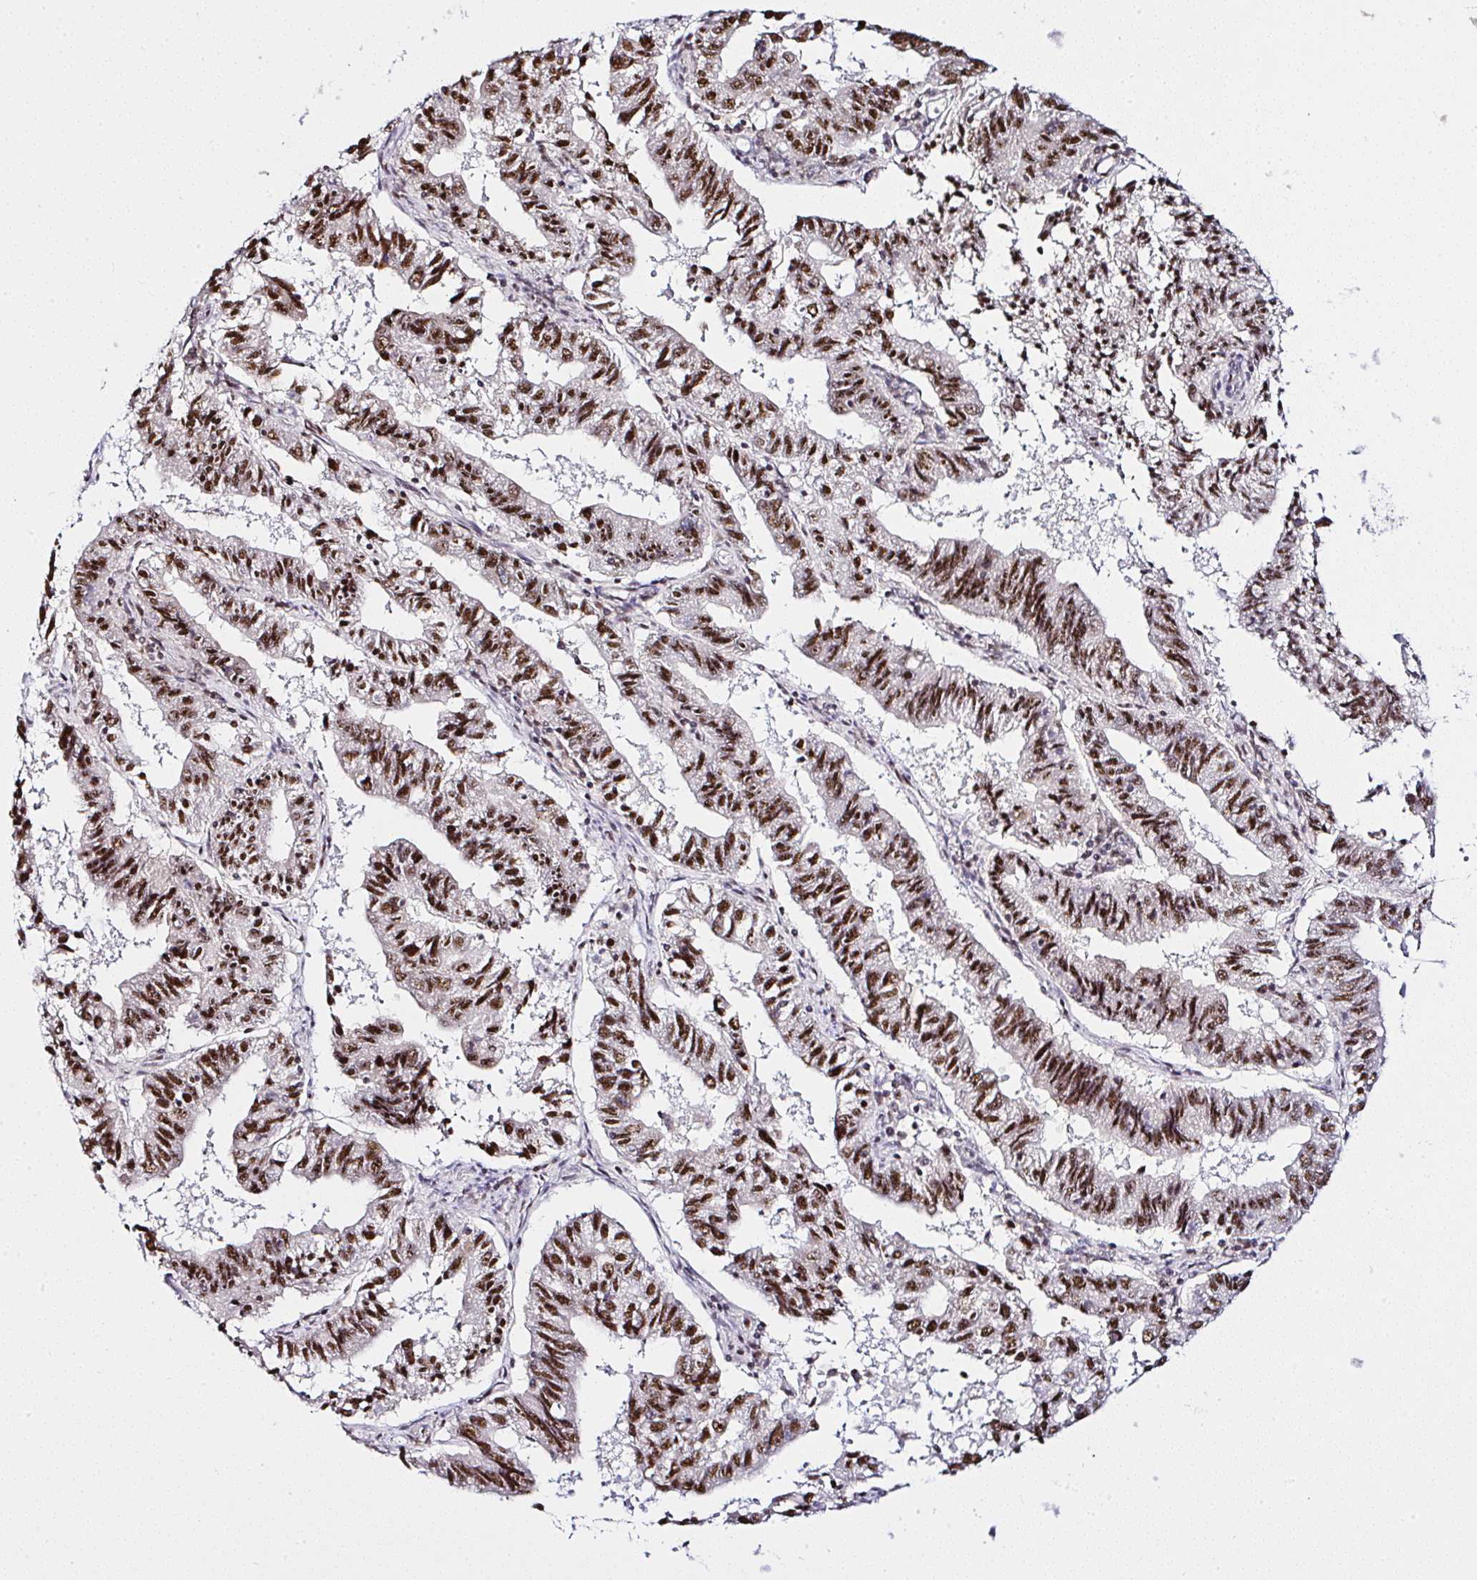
{"staining": {"intensity": "strong", "quantity": ">75%", "location": "nuclear"}, "tissue": "endometrial cancer", "cell_type": "Tumor cells", "image_type": "cancer", "snomed": [{"axis": "morphology", "description": "Adenocarcinoma, NOS"}, {"axis": "topography", "description": "Endometrium"}], "caption": "Endometrial cancer tissue displays strong nuclear positivity in about >75% of tumor cells, visualized by immunohistochemistry.", "gene": "PTPN2", "patient": {"sex": "female", "age": 82}}